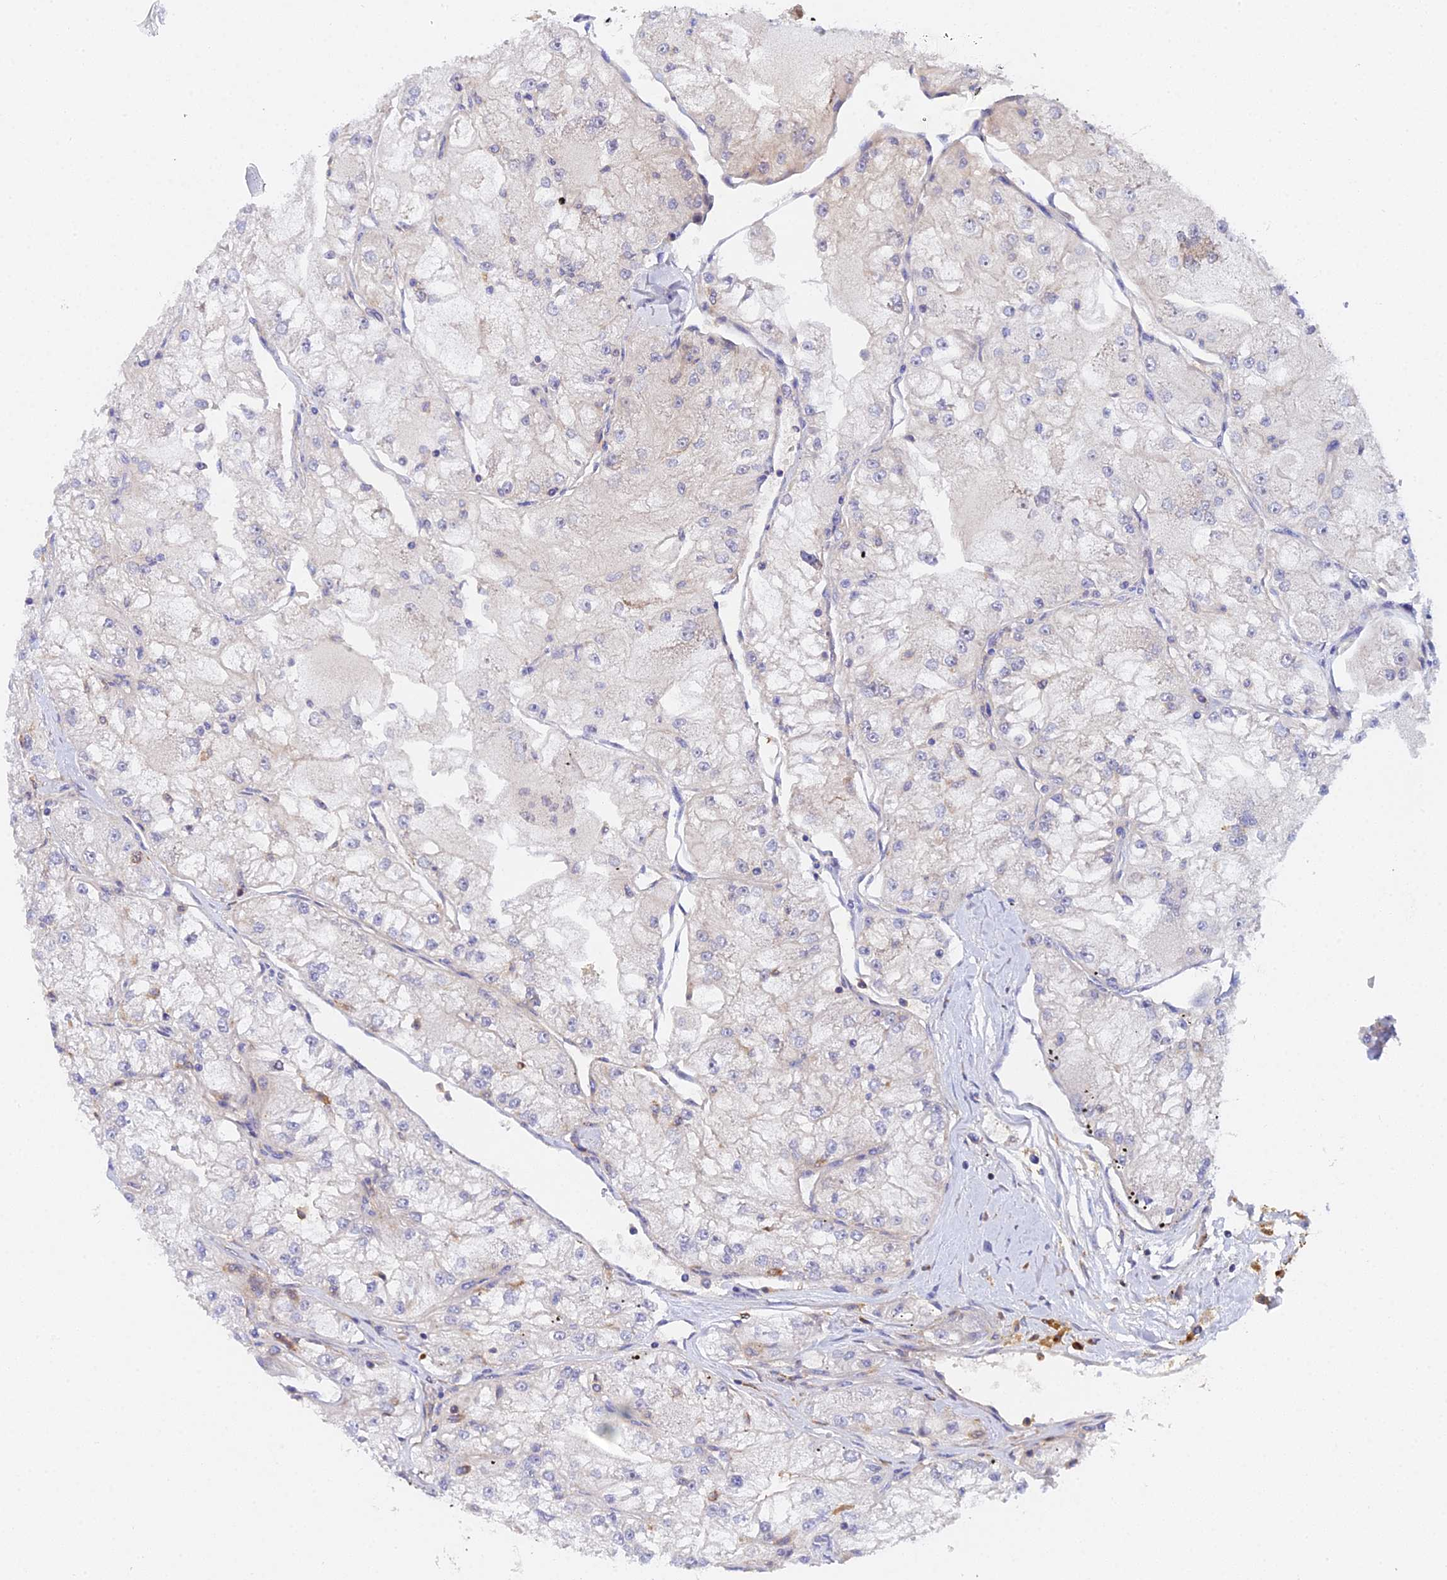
{"staining": {"intensity": "weak", "quantity": "25%-75%", "location": "cytoplasmic/membranous"}, "tissue": "renal cancer", "cell_type": "Tumor cells", "image_type": "cancer", "snomed": [{"axis": "morphology", "description": "Adenocarcinoma, NOS"}, {"axis": "topography", "description": "Kidney"}], "caption": "Immunohistochemistry of human renal cancer shows low levels of weak cytoplasmic/membranous expression in about 25%-75% of tumor cells. The protein of interest is stained brown, and the nuclei are stained in blue (DAB (3,3'-diaminobenzidine) IHC with brightfield microscopy, high magnification).", "gene": "GNG5B", "patient": {"sex": "female", "age": 72}}